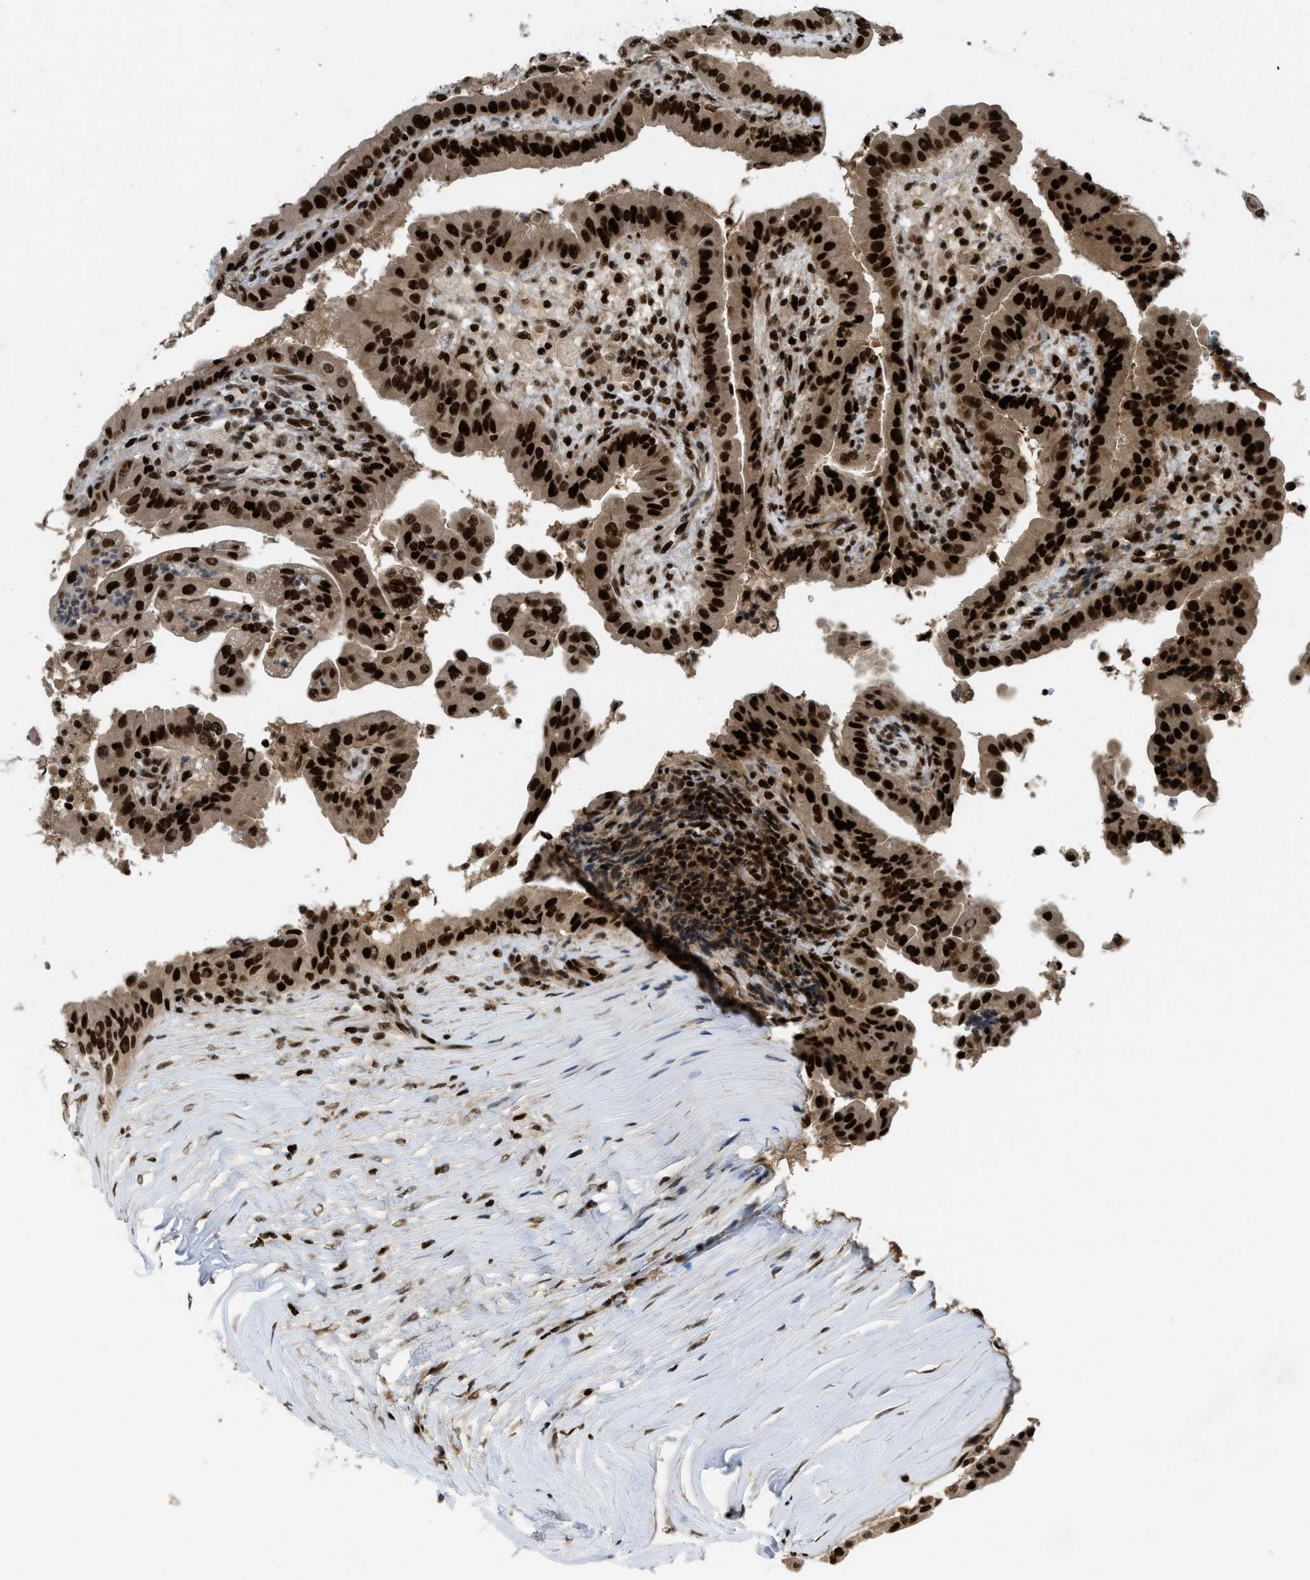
{"staining": {"intensity": "strong", "quantity": ">75%", "location": "nuclear"}, "tissue": "thyroid cancer", "cell_type": "Tumor cells", "image_type": "cancer", "snomed": [{"axis": "morphology", "description": "Papillary adenocarcinoma, NOS"}, {"axis": "topography", "description": "Thyroid gland"}], "caption": "Thyroid cancer (papillary adenocarcinoma) stained for a protein (brown) shows strong nuclear positive positivity in approximately >75% of tumor cells.", "gene": "RFX5", "patient": {"sex": "male", "age": 33}}